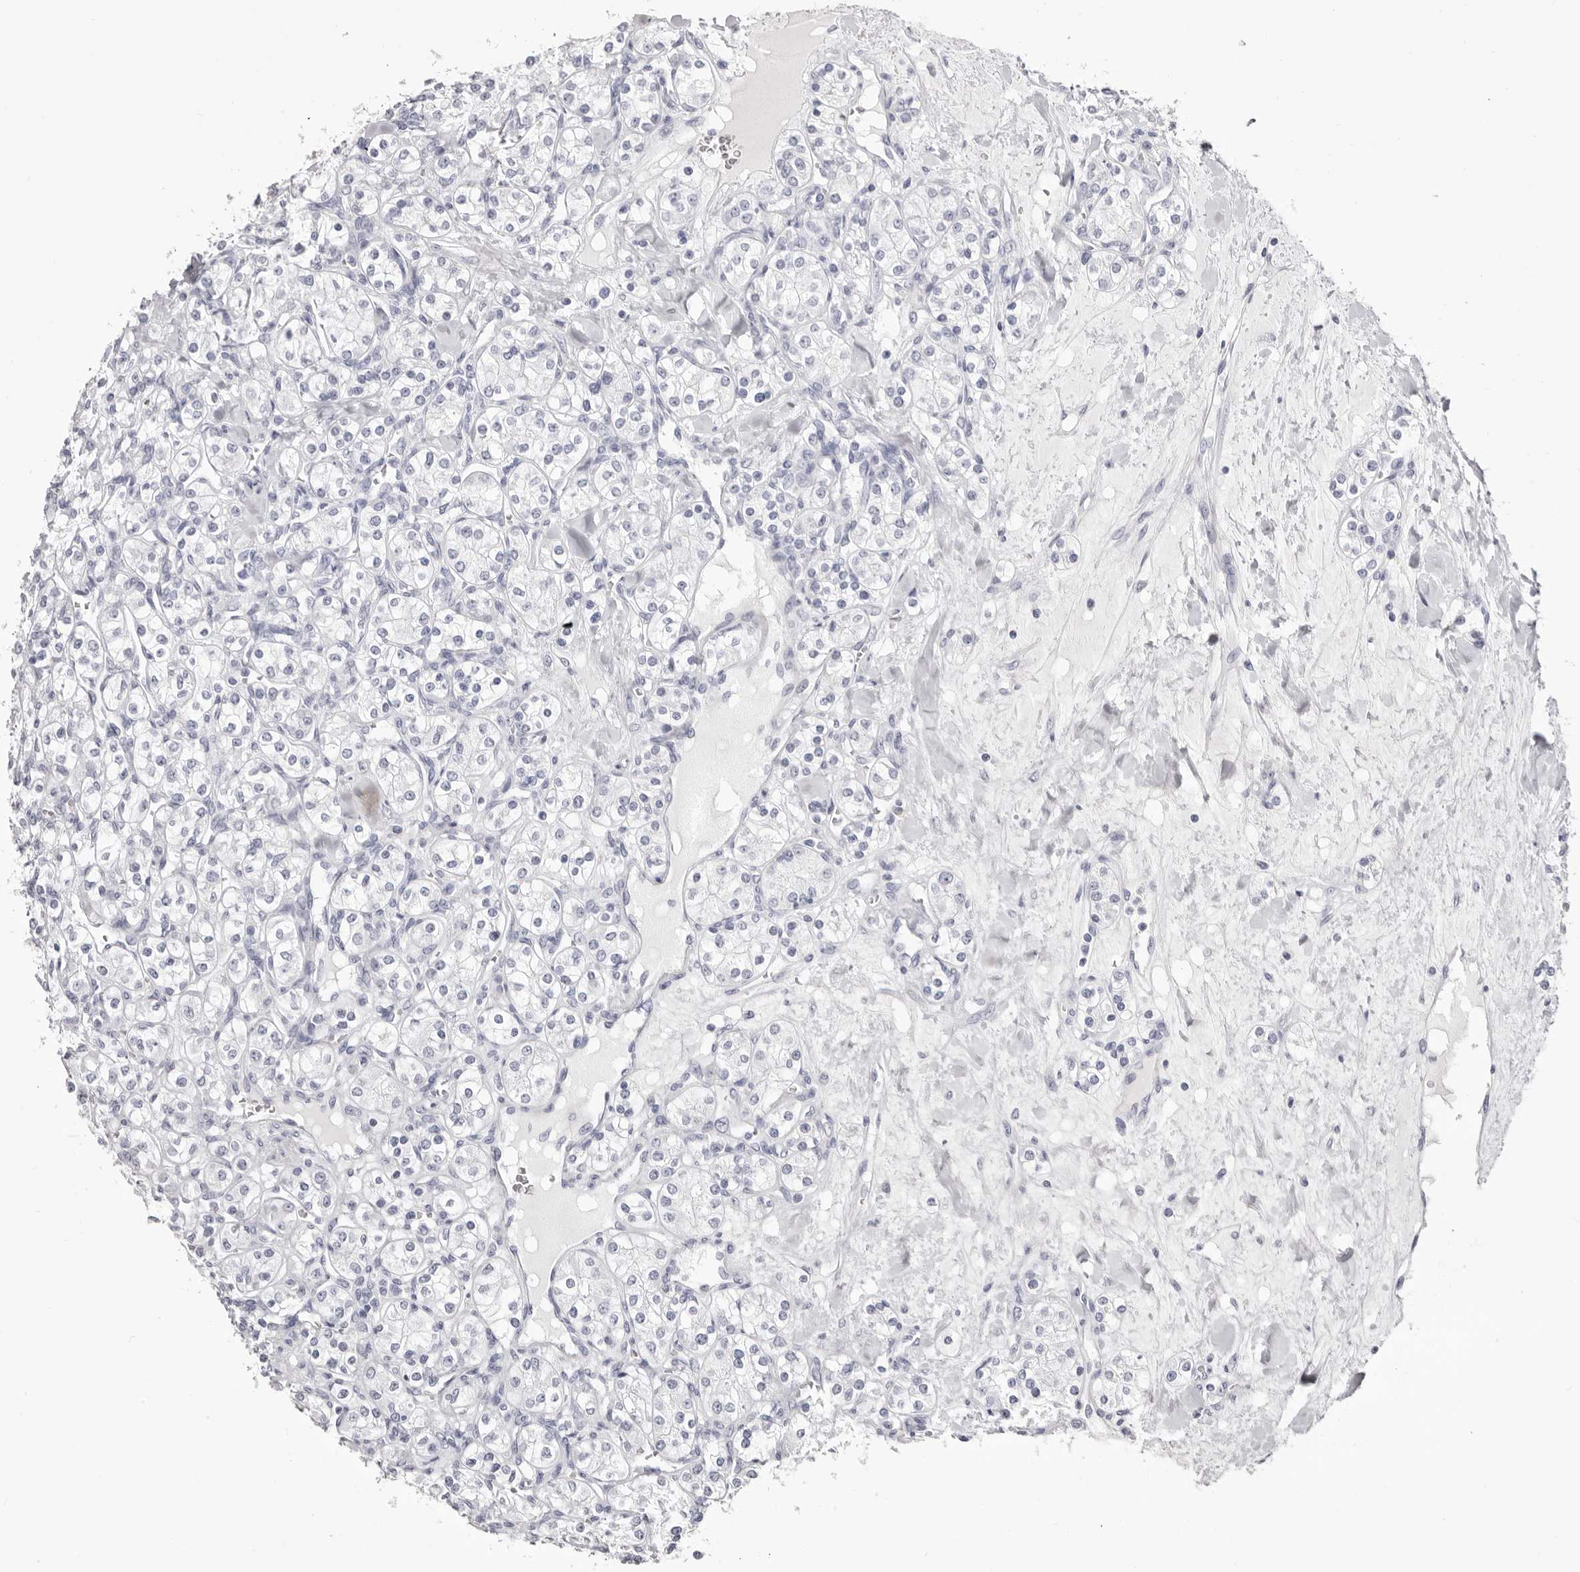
{"staining": {"intensity": "negative", "quantity": "none", "location": "none"}, "tissue": "renal cancer", "cell_type": "Tumor cells", "image_type": "cancer", "snomed": [{"axis": "morphology", "description": "Adenocarcinoma, NOS"}, {"axis": "topography", "description": "Kidney"}], "caption": "Tumor cells show no significant staining in adenocarcinoma (renal).", "gene": "LPO", "patient": {"sex": "male", "age": 77}}